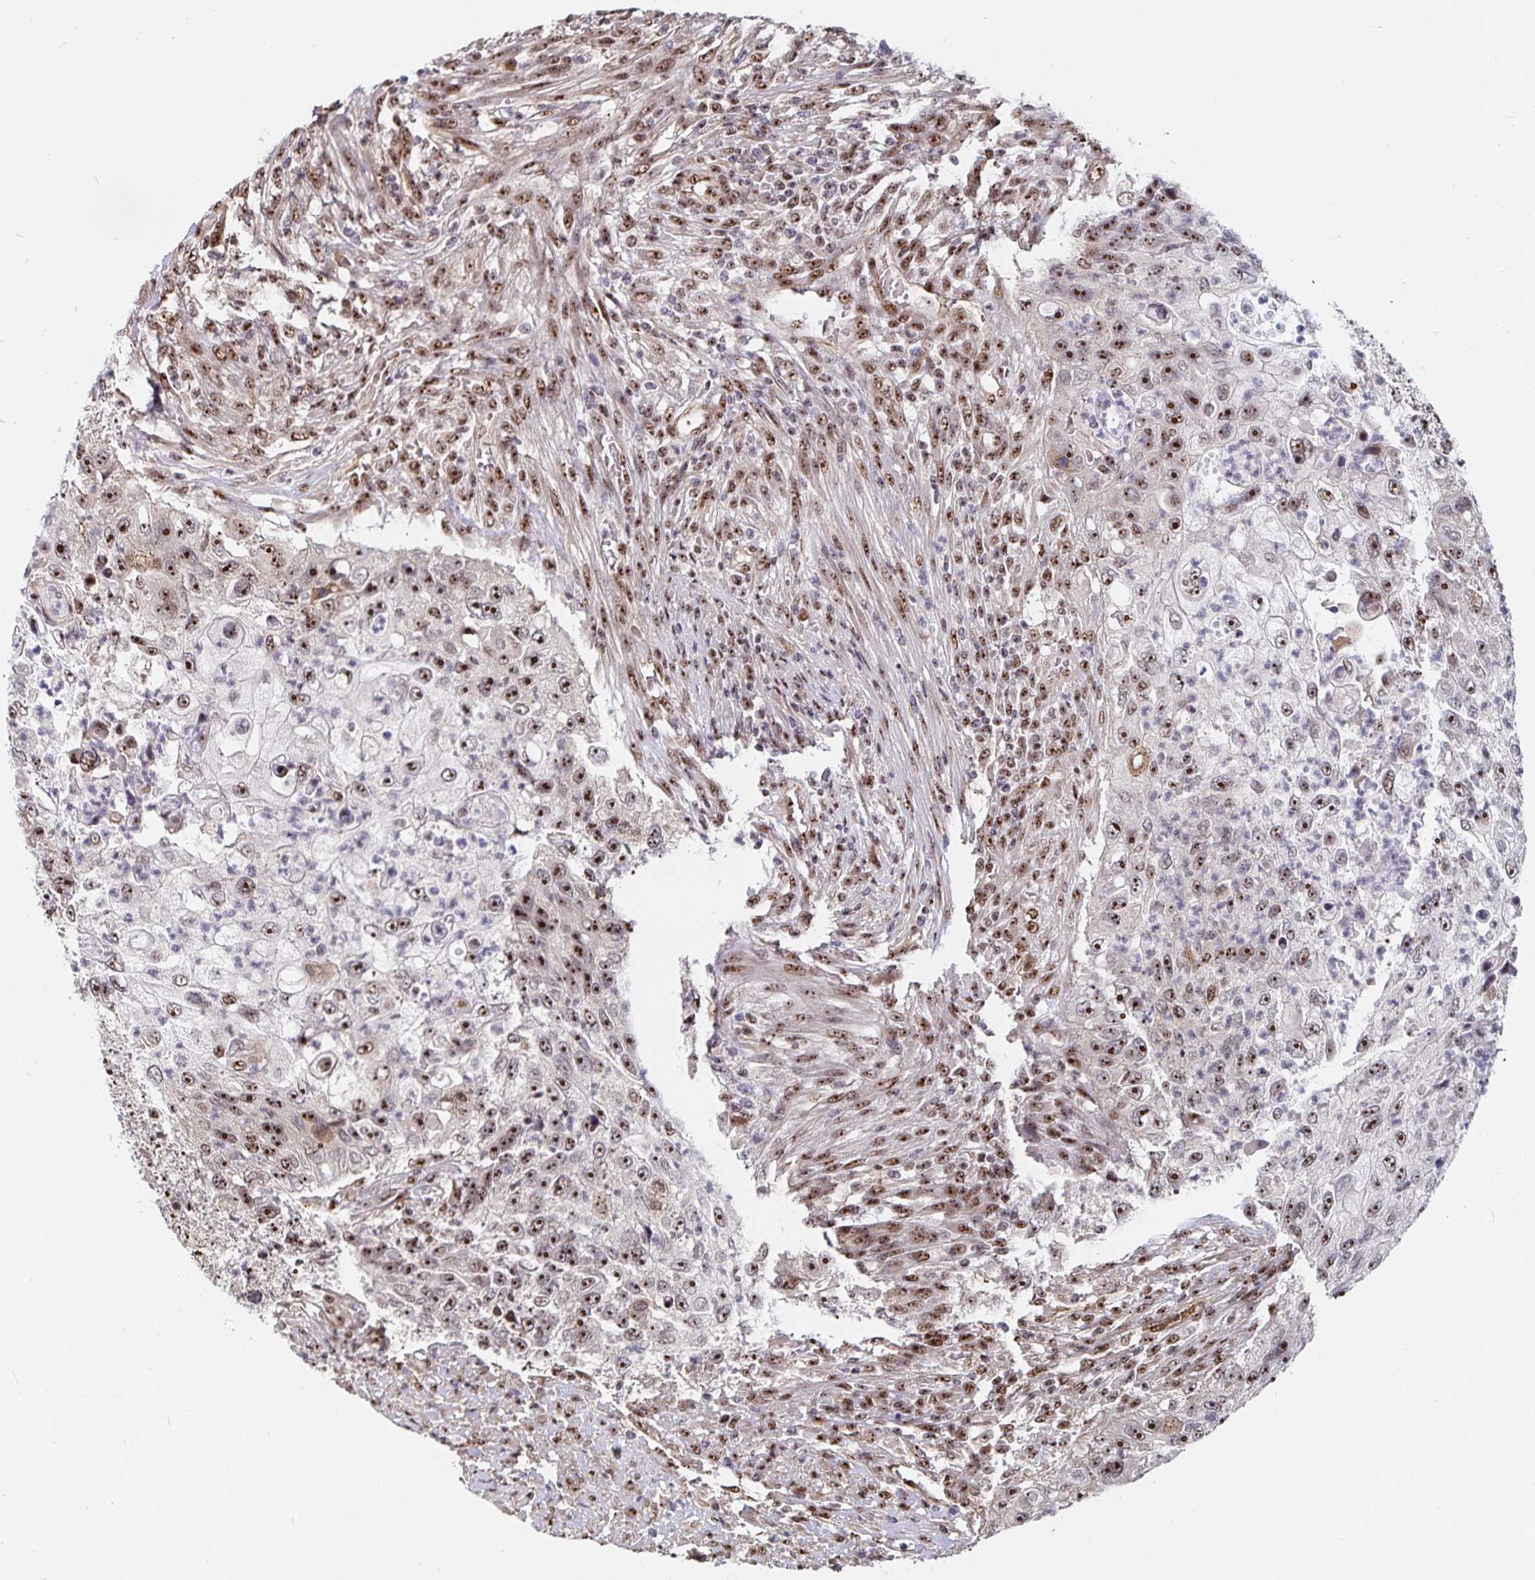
{"staining": {"intensity": "moderate", "quantity": ">75%", "location": "nuclear"}, "tissue": "urothelial cancer", "cell_type": "Tumor cells", "image_type": "cancer", "snomed": [{"axis": "morphology", "description": "Urothelial carcinoma, High grade"}, {"axis": "topography", "description": "Urinary bladder"}], "caption": "Moderate nuclear expression for a protein is identified in approximately >75% of tumor cells of high-grade urothelial carcinoma using immunohistochemistry.", "gene": "LAS1L", "patient": {"sex": "female", "age": 60}}